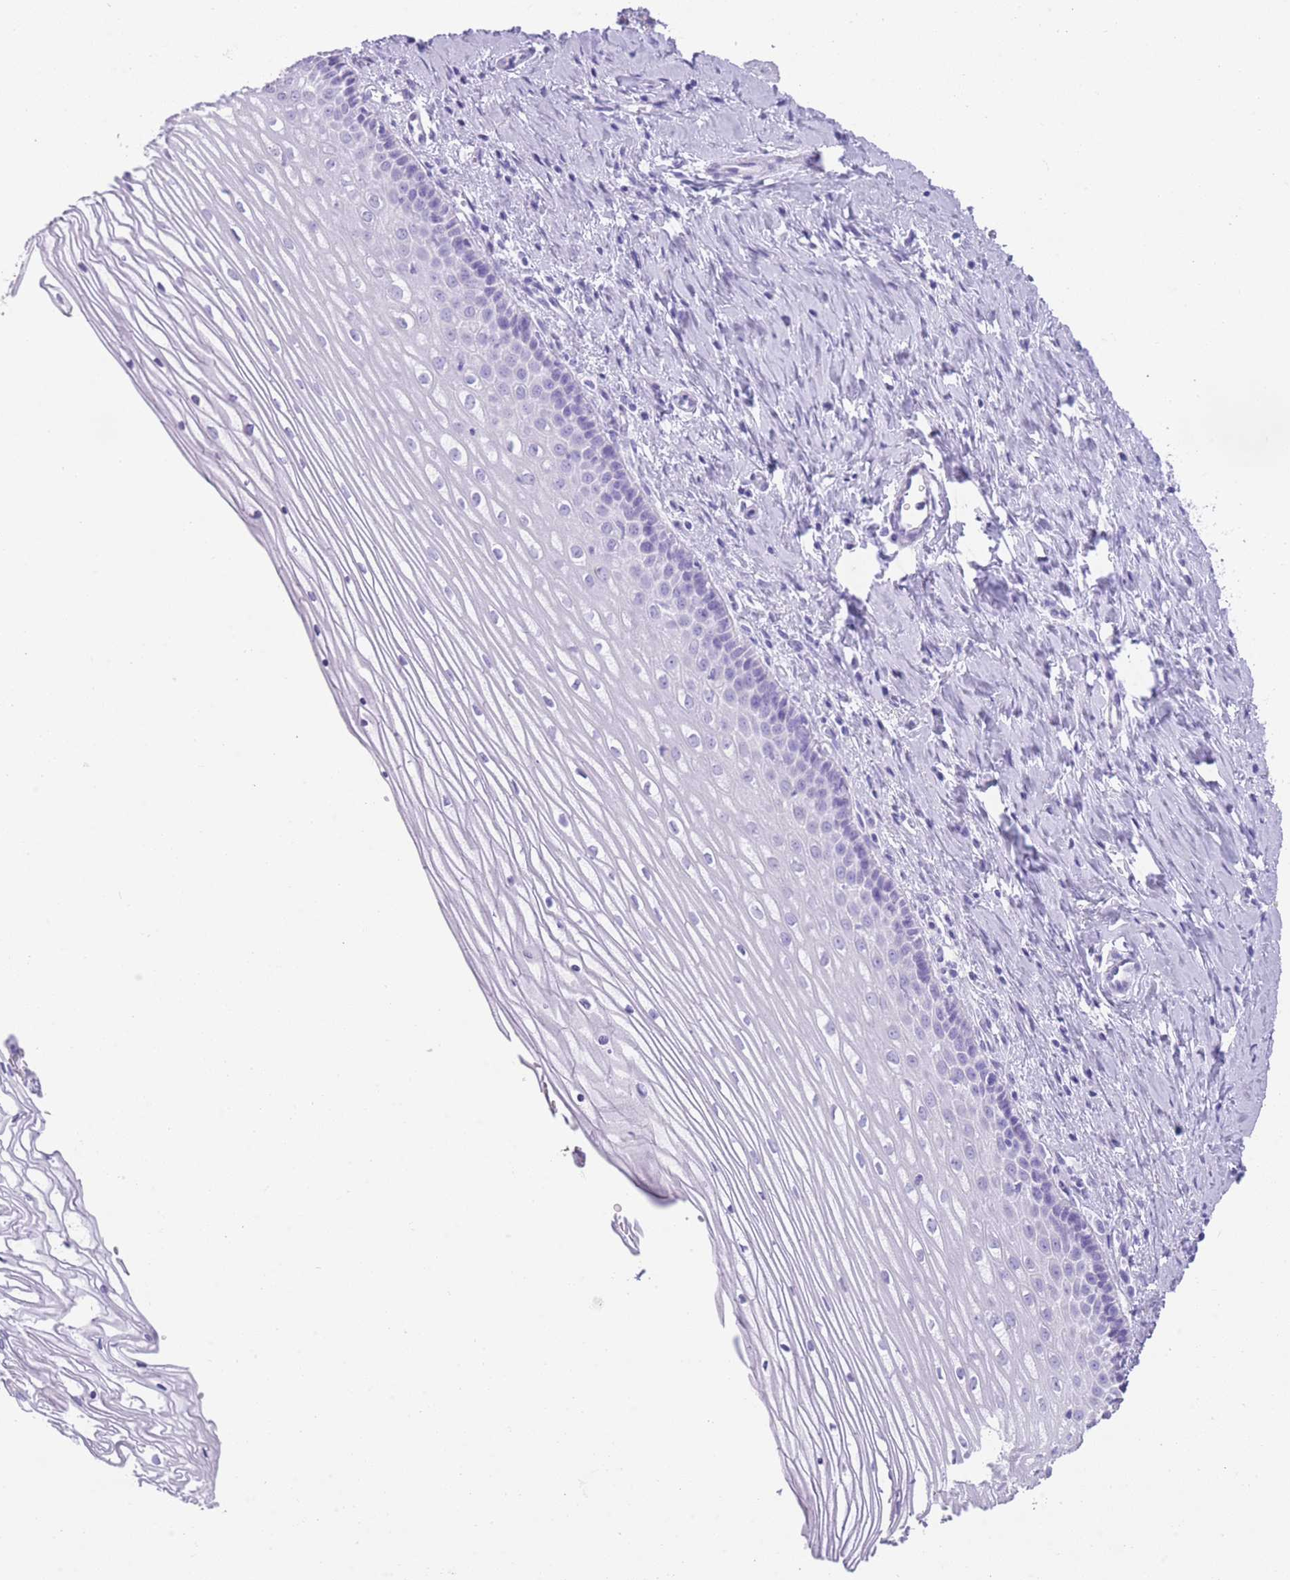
{"staining": {"intensity": "negative", "quantity": "none", "location": "none"}, "tissue": "cervix", "cell_type": "Glandular cells", "image_type": "normal", "snomed": [{"axis": "morphology", "description": "Normal tissue, NOS"}, {"axis": "topography", "description": "Cervix"}], "caption": "Cervix was stained to show a protein in brown. There is no significant expression in glandular cells. The staining is performed using DAB (3,3'-diaminobenzidine) brown chromogen with nuclei counter-stained in using hematoxylin.", "gene": "ELOA2", "patient": {"sex": "female", "age": 47}}